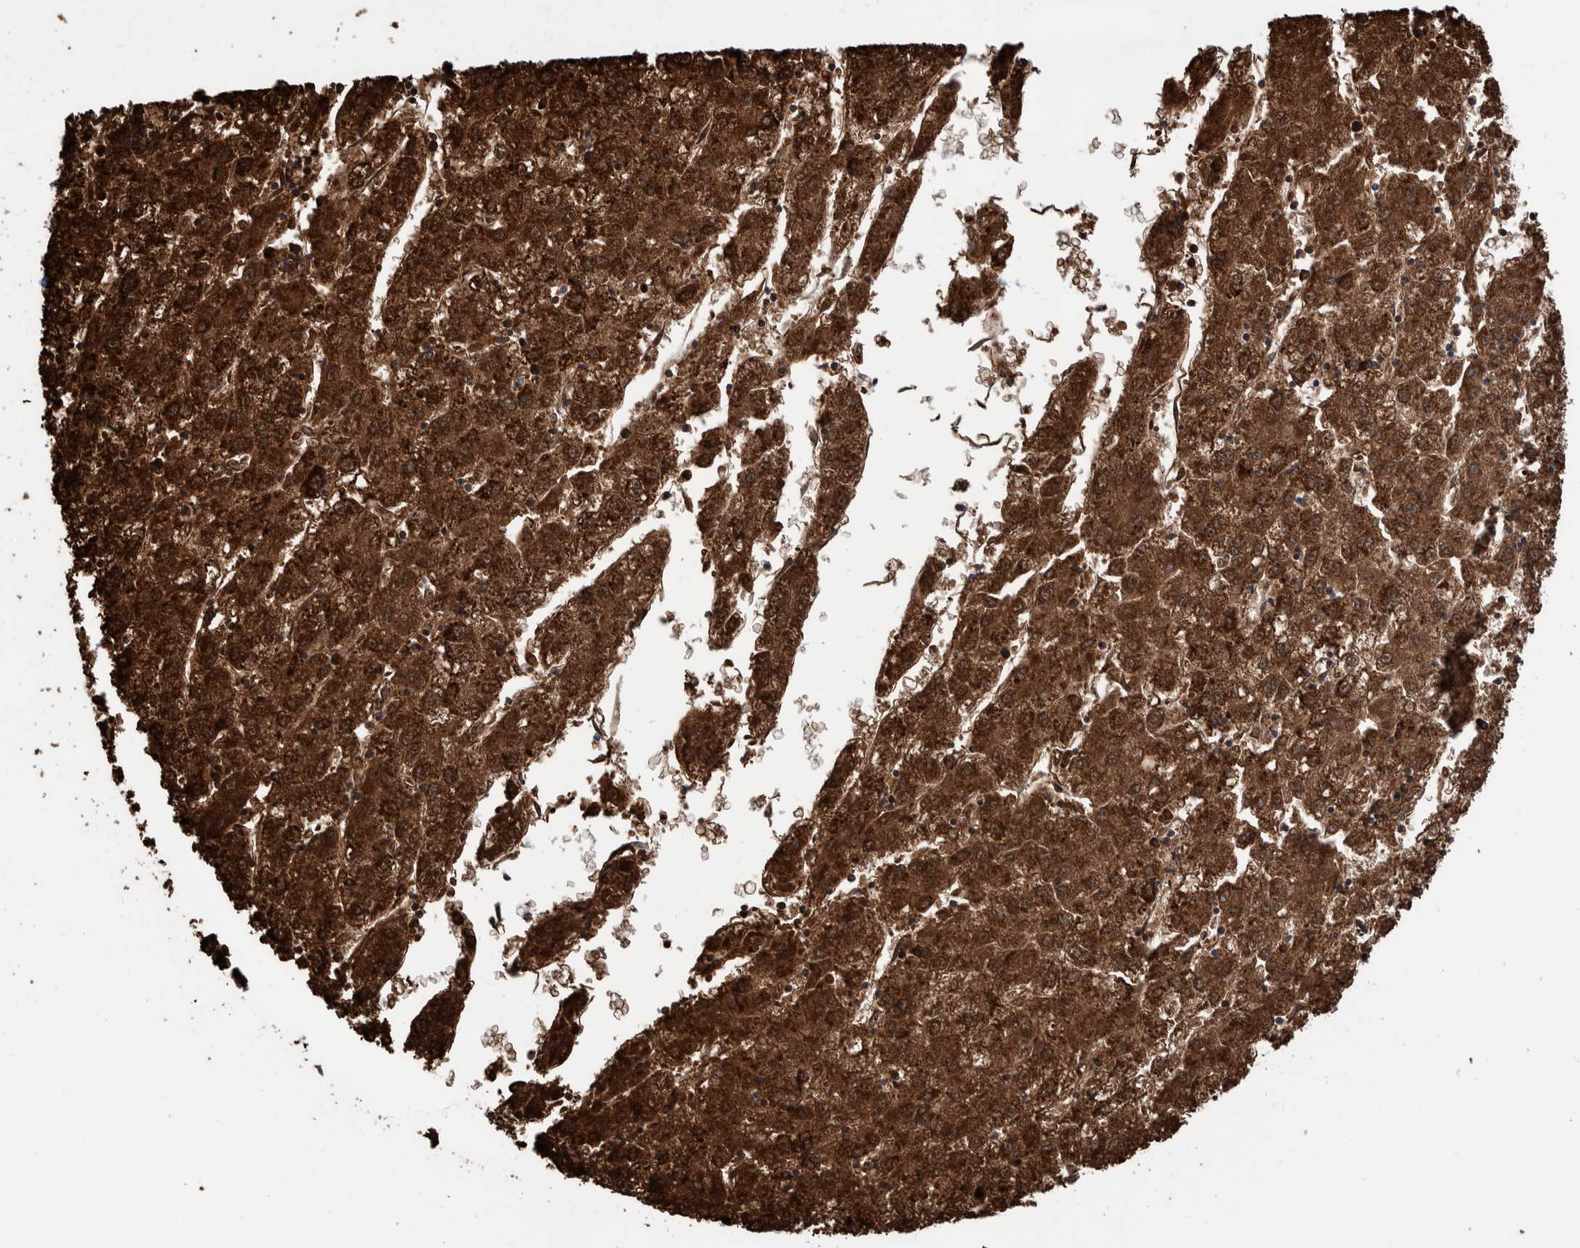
{"staining": {"intensity": "strong", "quantity": ">75%", "location": "cytoplasmic/membranous"}, "tissue": "liver cancer", "cell_type": "Tumor cells", "image_type": "cancer", "snomed": [{"axis": "morphology", "description": "Carcinoma, Hepatocellular, NOS"}, {"axis": "topography", "description": "Liver"}], "caption": "Protein expression analysis of liver cancer (hepatocellular carcinoma) exhibits strong cytoplasmic/membranous positivity in approximately >75% of tumor cells. Nuclei are stained in blue.", "gene": "DECR1", "patient": {"sex": "male", "age": 72}}